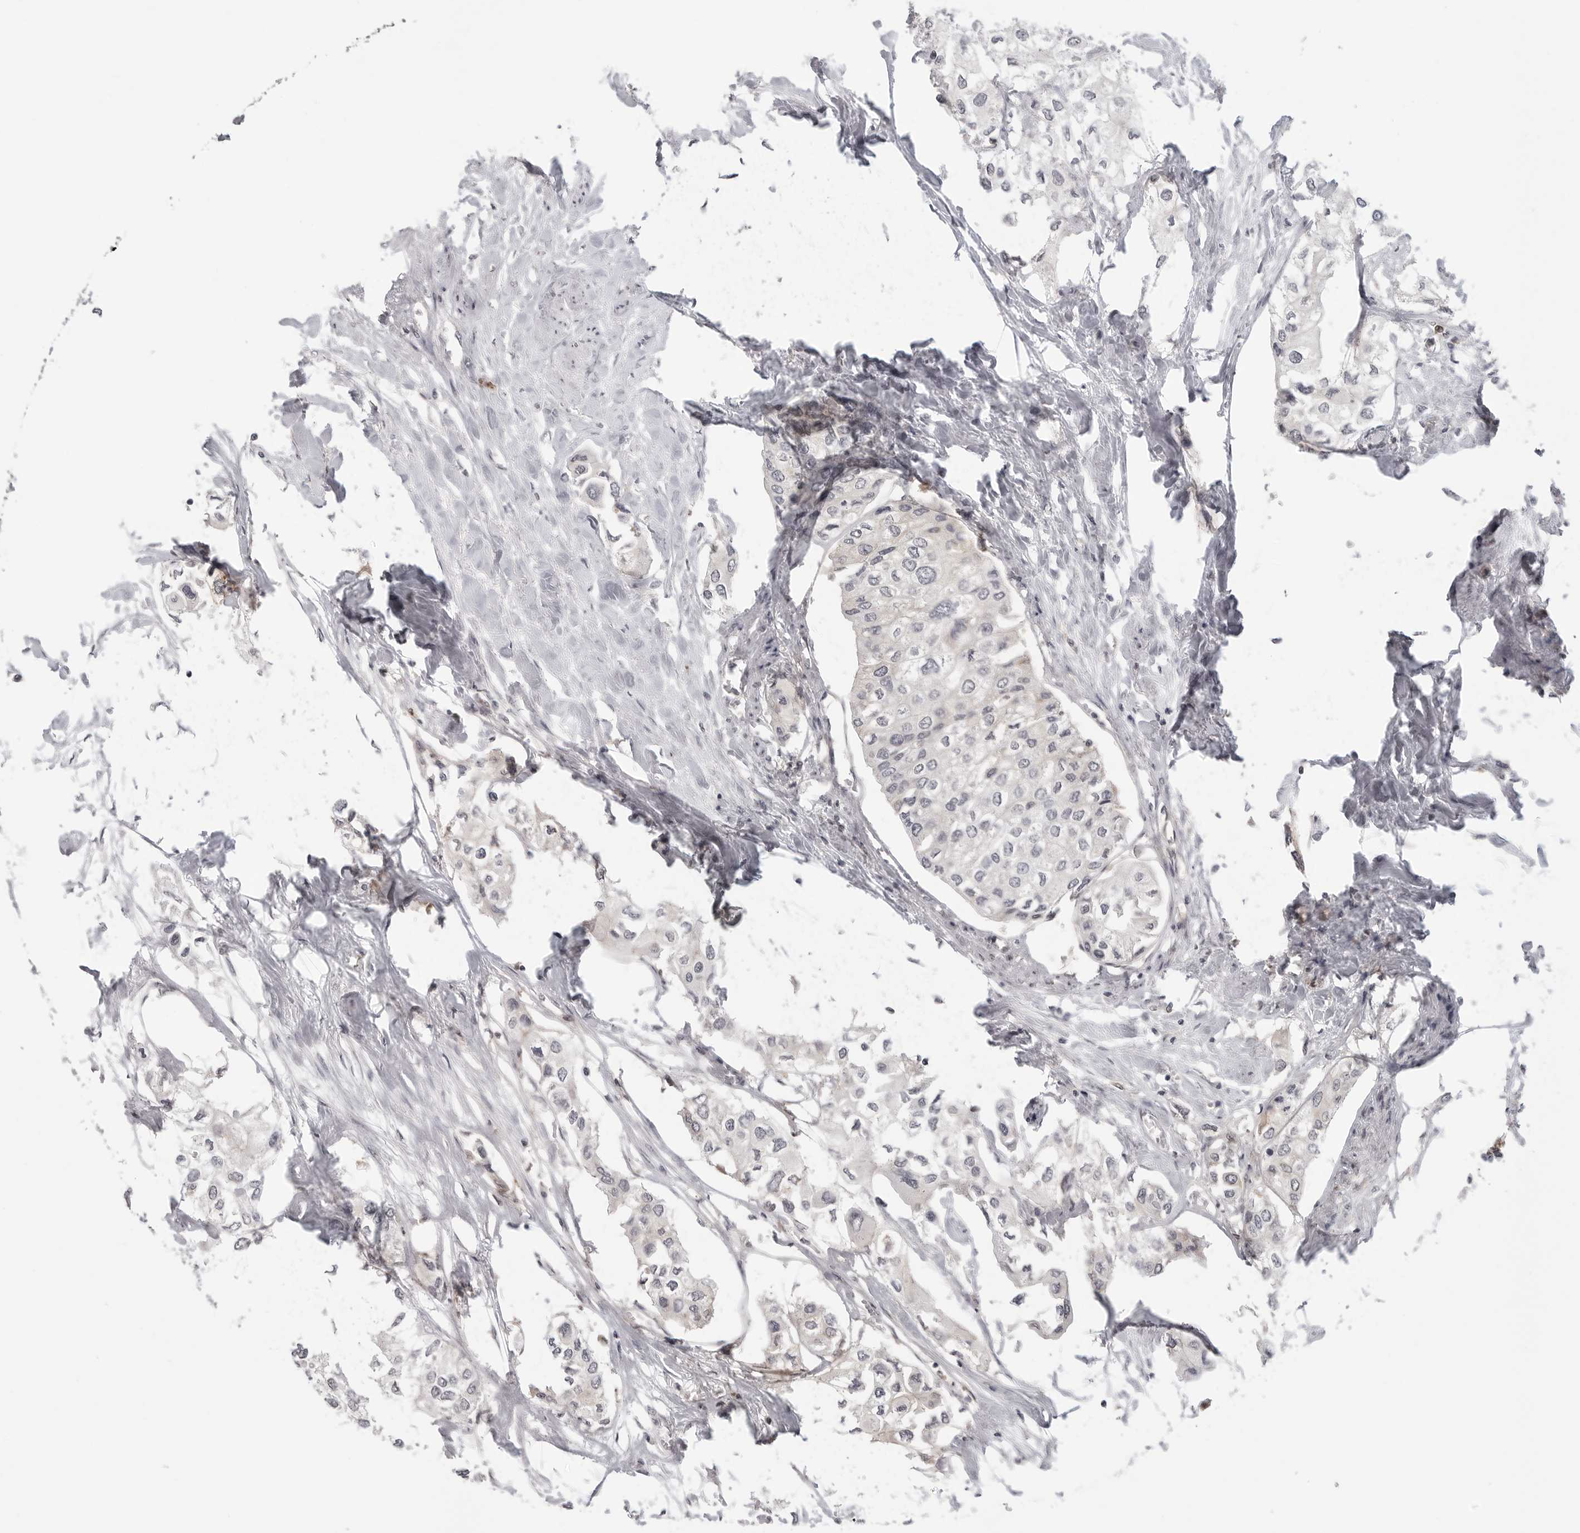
{"staining": {"intensity": "negative", "quantity": "none", "location": "none"}, "tissue": "urothelial cancer", "cell_type": "Tumor cells", "image_type": "cancer", "snomed": [{"axis": "morphology", "description": "Urothelial carcinoma, High grade"}, {"axis": "topography", "description": "Urinary bladder"}], "caption": "High magnification brightfield microscopy of urothelial cancer stained with DAB (brown) and counterstained with hematoxylin (blue): tumor cells show no significant positivity.", "gene": "IFNGR1", "patient": {"sex": "male", "age": 64}}